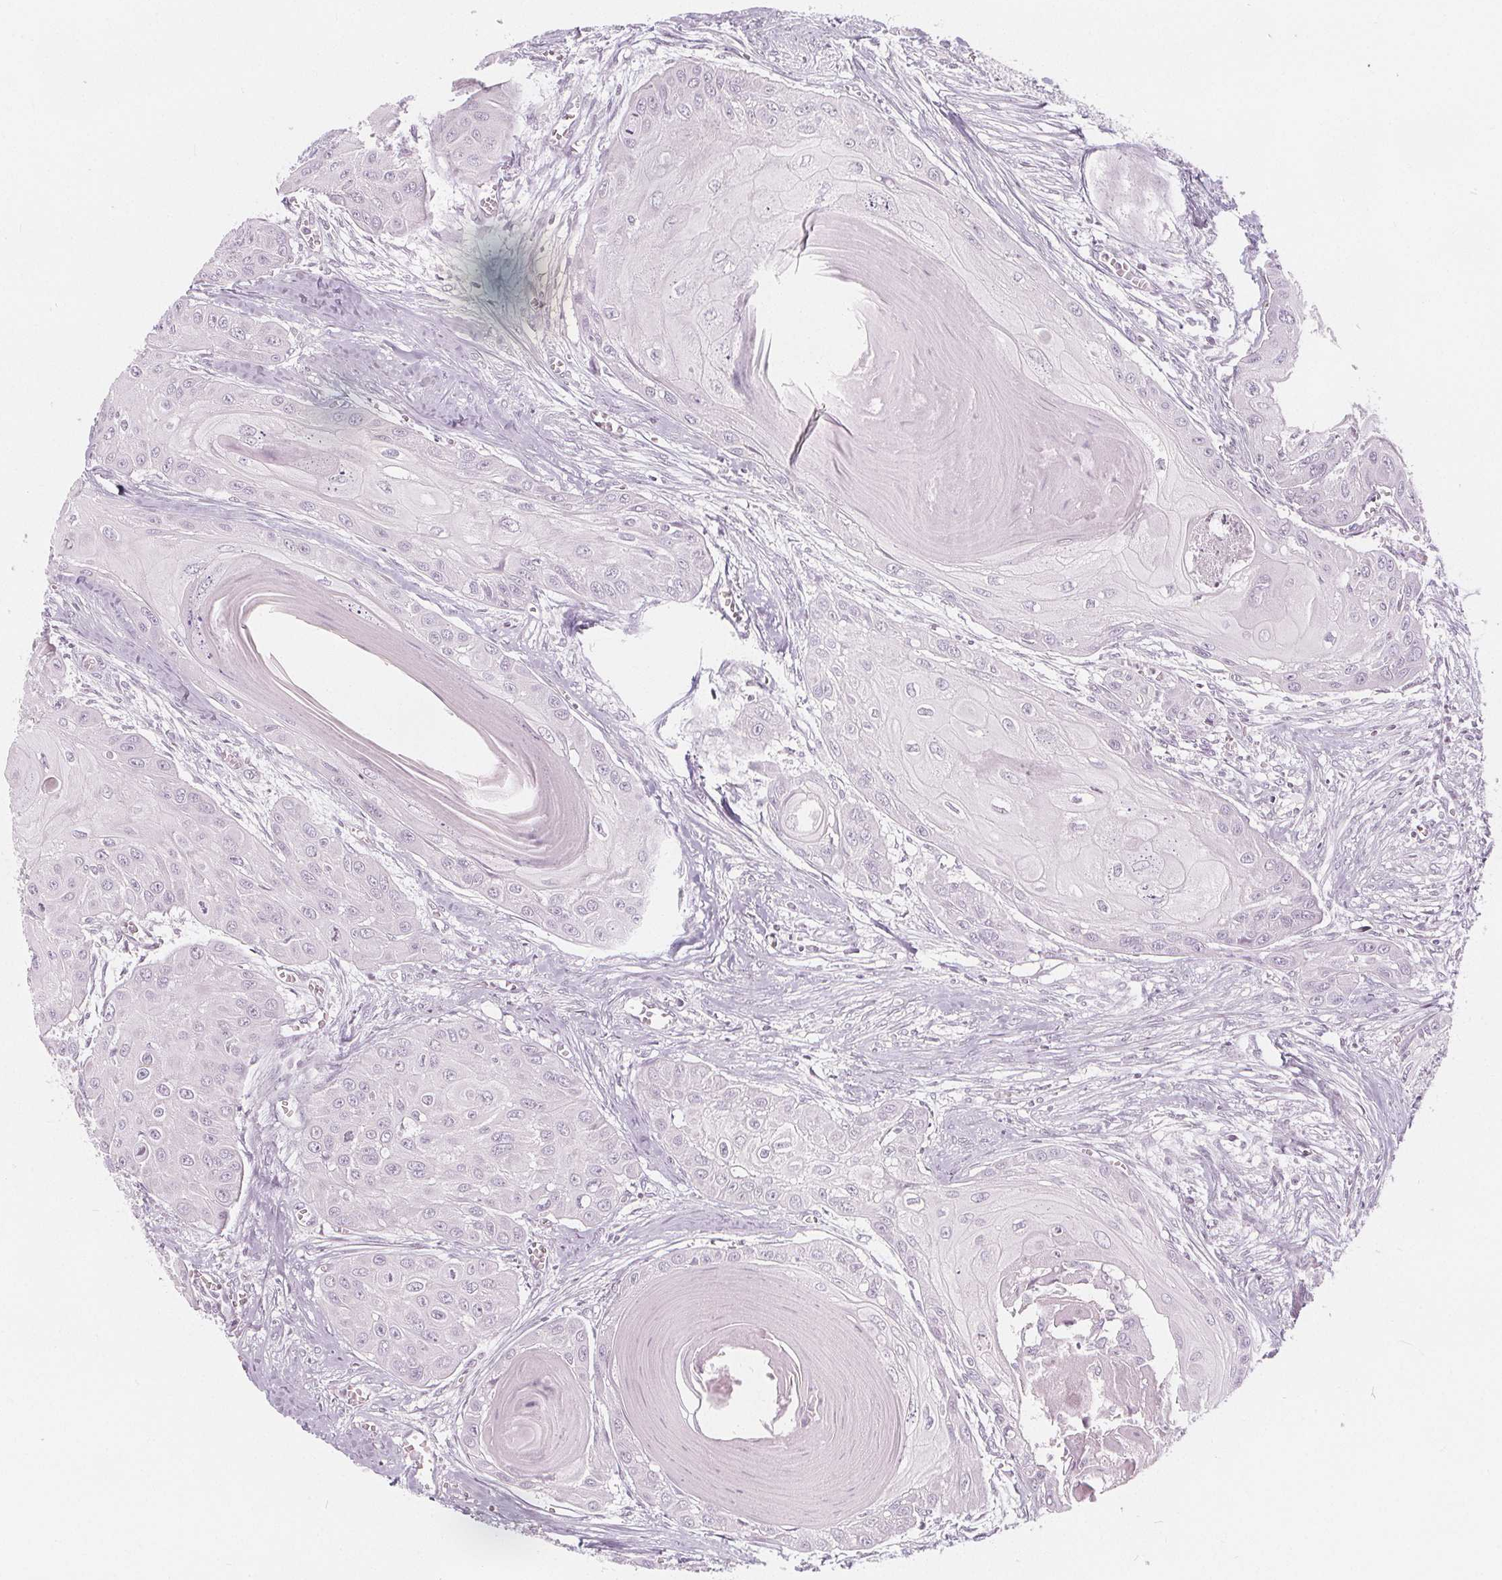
{"staining": {"intensity": "negative", "quantity": "none", "location": "none"}, "tissue": "head and neck cancer", "cell_type": "Tumor cells", "image_type": "cancer", "snomed": [{"axis": "morphology", "description": "Squamous cell carcinoma, NOS"}, {"axis": "topography", "description": "Oral tissue"}, {"axis": "topography", "description": "Head-Neck"}], "caption": "The histopathology image demonstrates no staining of tumor cells in head and neck cancer (squamous cell carcinoma).", "gene": "UGP2", "patient": {"sex": "male", "age": 71}}